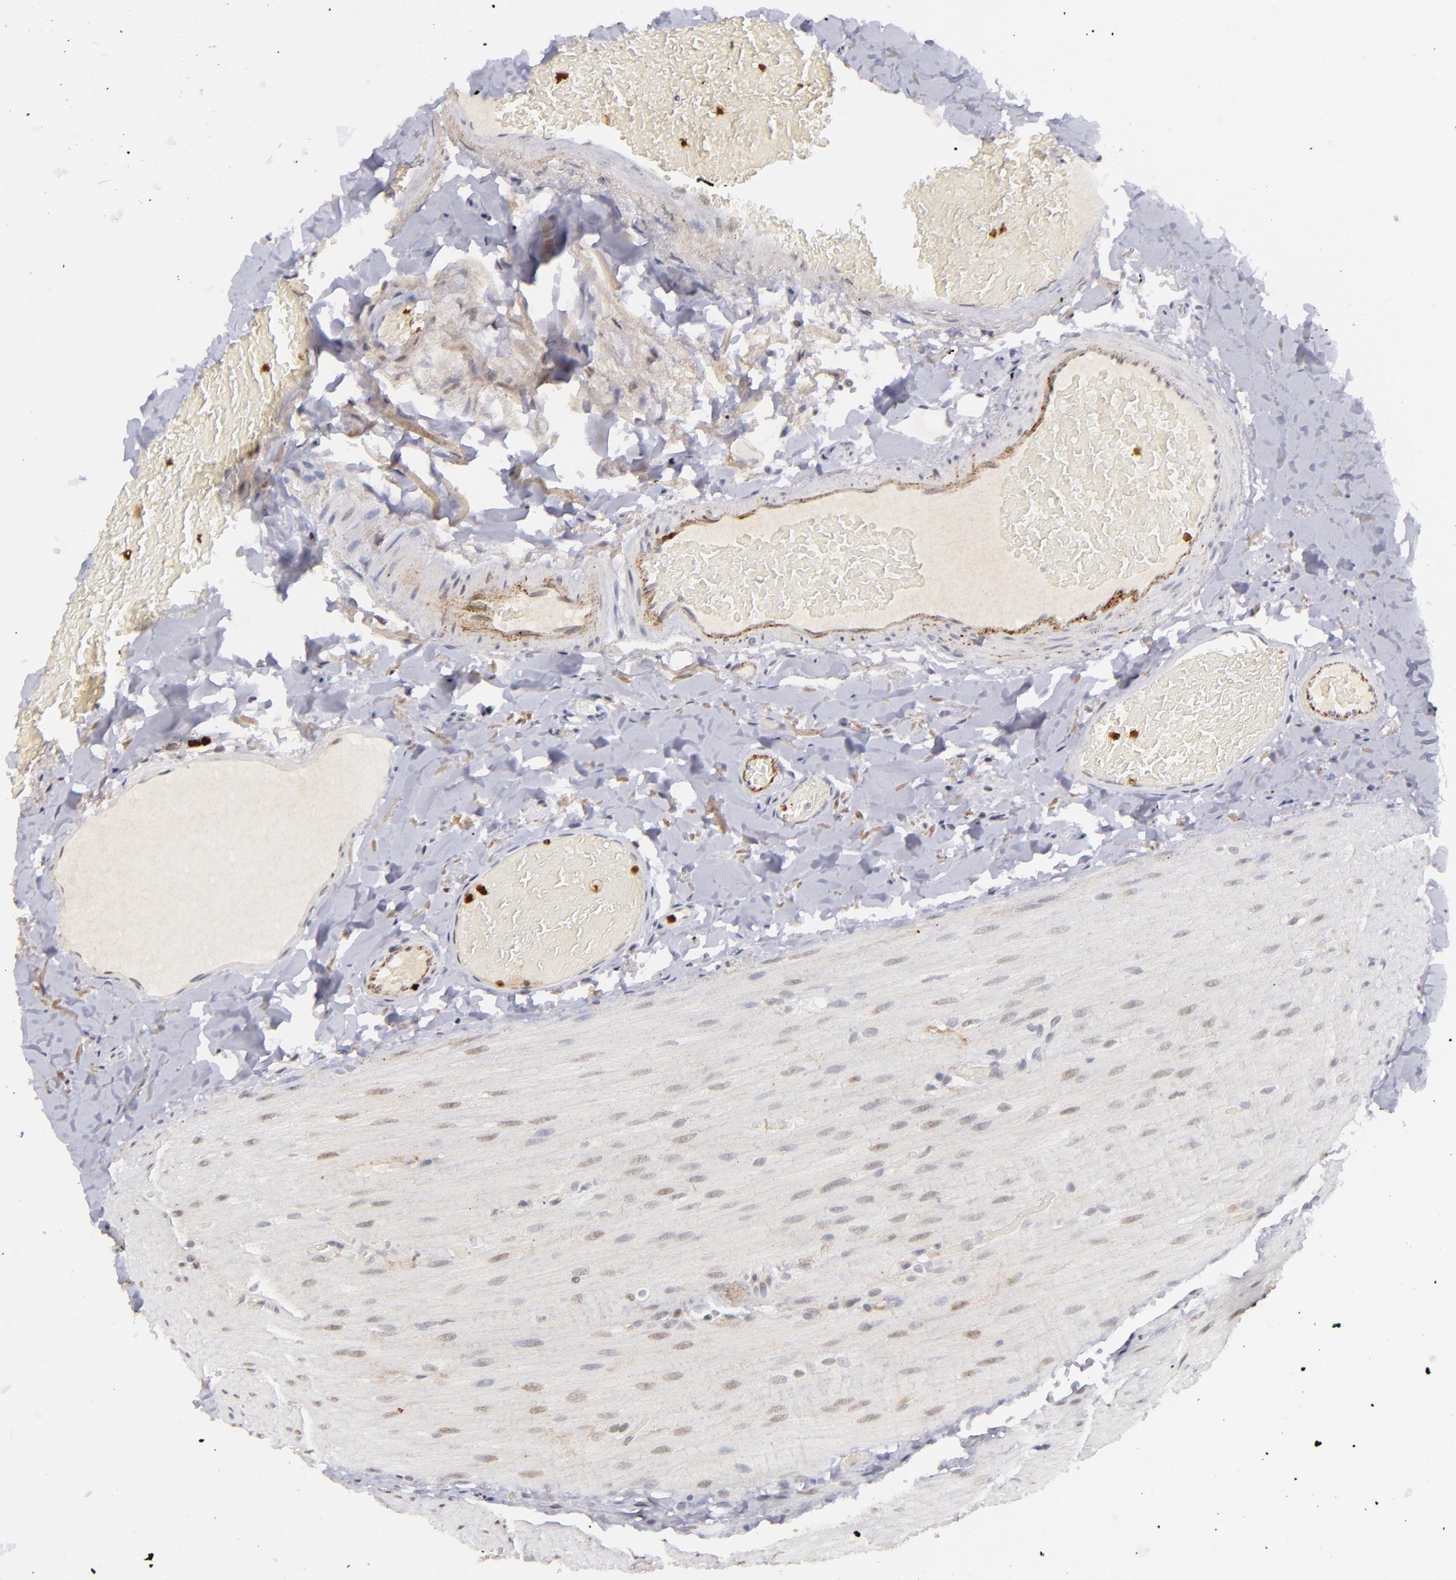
{"staining": {"intensity": "weak", "quantity": "<25%", "location": "cytoplasmic/membranous"}, "tissue": "duodenum", "cell_type": "Glandular cells", "image_type": "normal", "snomed": [{"axis": "morphology", "description": "Normal tissue, NOS"}, {"axis": "topography", "description": "Duodenum"}], "caption": "Photomicrograph shows no protein staining in glandular cells of unremarkable duodenum.", "gene": "RXRG", "patient": {"sex": "male", "age": 66}}